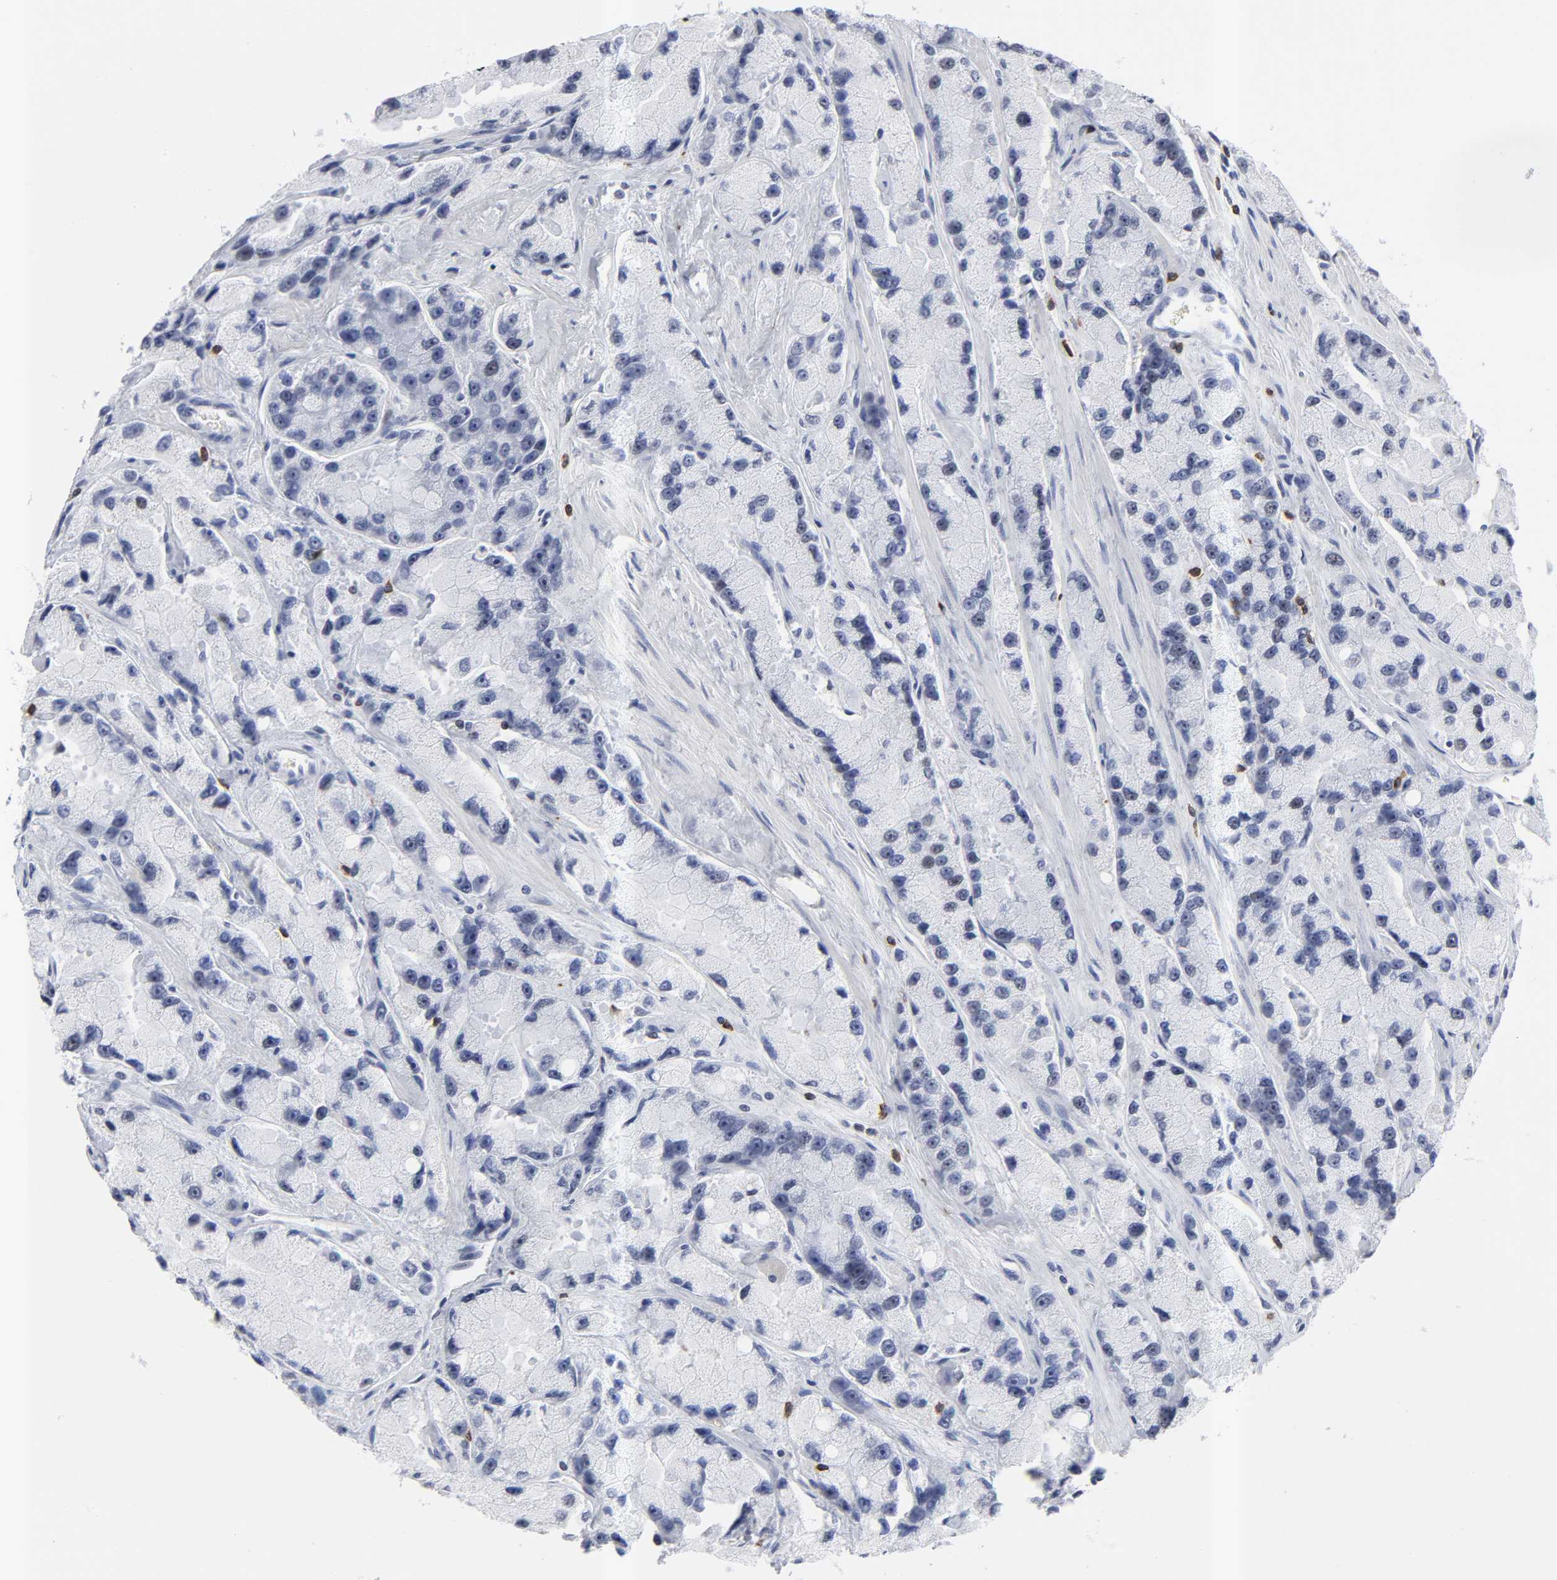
{"staining": {"intensity": "negative", "quantity": "none", "location": "none"}, "tissue": "prostate cancer", "cell_type": "Tumor cells", "image_type": "cancer", "snomed": [{"axis": "morphology", "description": "Adenocarcinoma, High grade"}, {"axis": "topography", "description": "Prostate"}], "caption": "IHC of human prostate cancer demonstrates no staining in tumor cells.", "gene": "CD2", "patient": {"sex": "male", "age": 58}}